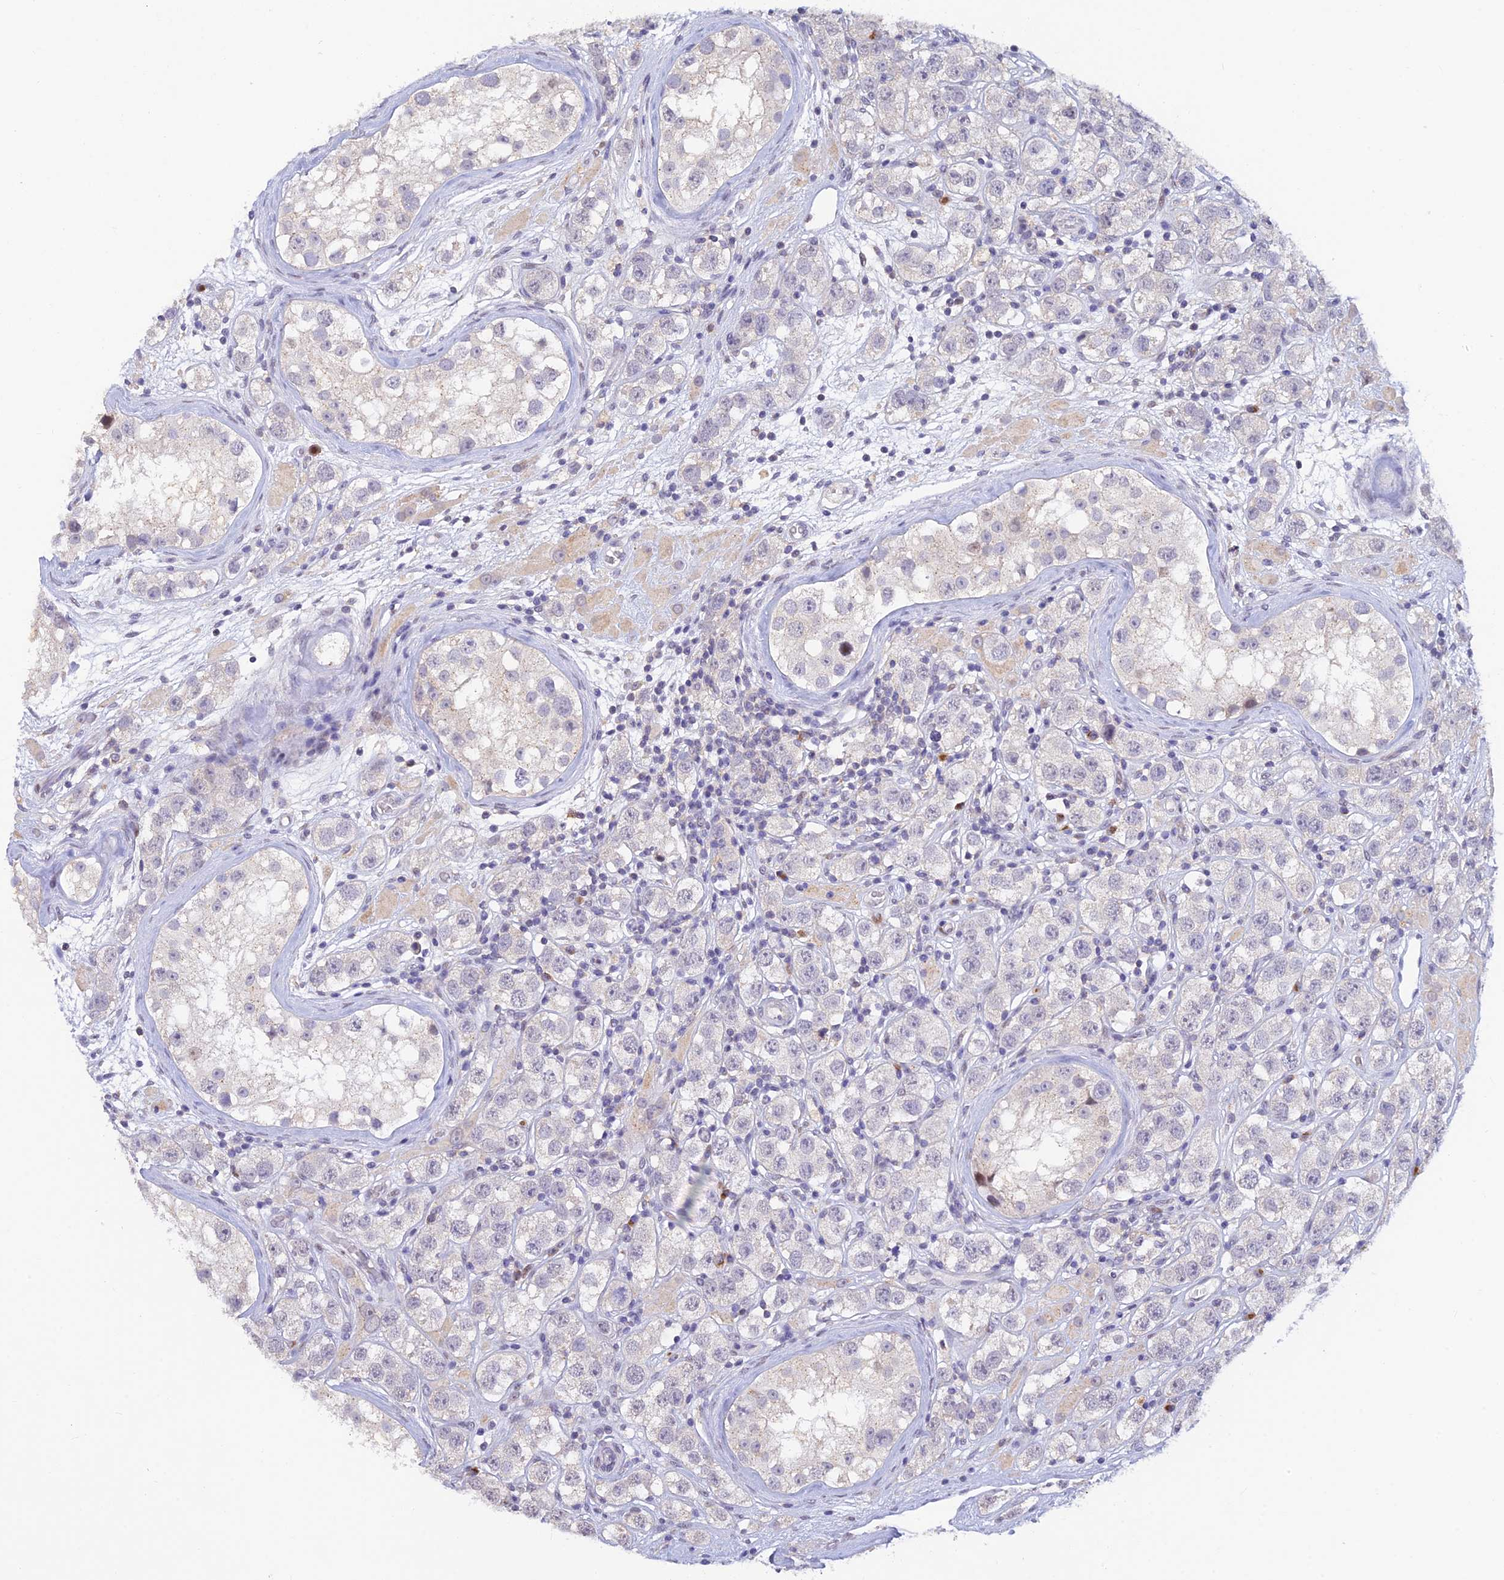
{"staining": {"intensity": "negative", "quantity": "none", "location": "none"}, "tissue": "testis cancer", "cell_type": "Tumor cells", "image_type": "cancer", "snomed": [{"axis": "morphology", "description": "Seminoma, NOS"}, {"axis": "topography", "description": "Testis"}], "caption": "DAB (3,3'-diaminobenzidine) immunohistochemical staining of testis cancer (seminoma) exhibits no significant positivity in tumor cells.", "gene": "INKA1", "patient": {"sex": "male", "age": 28}}